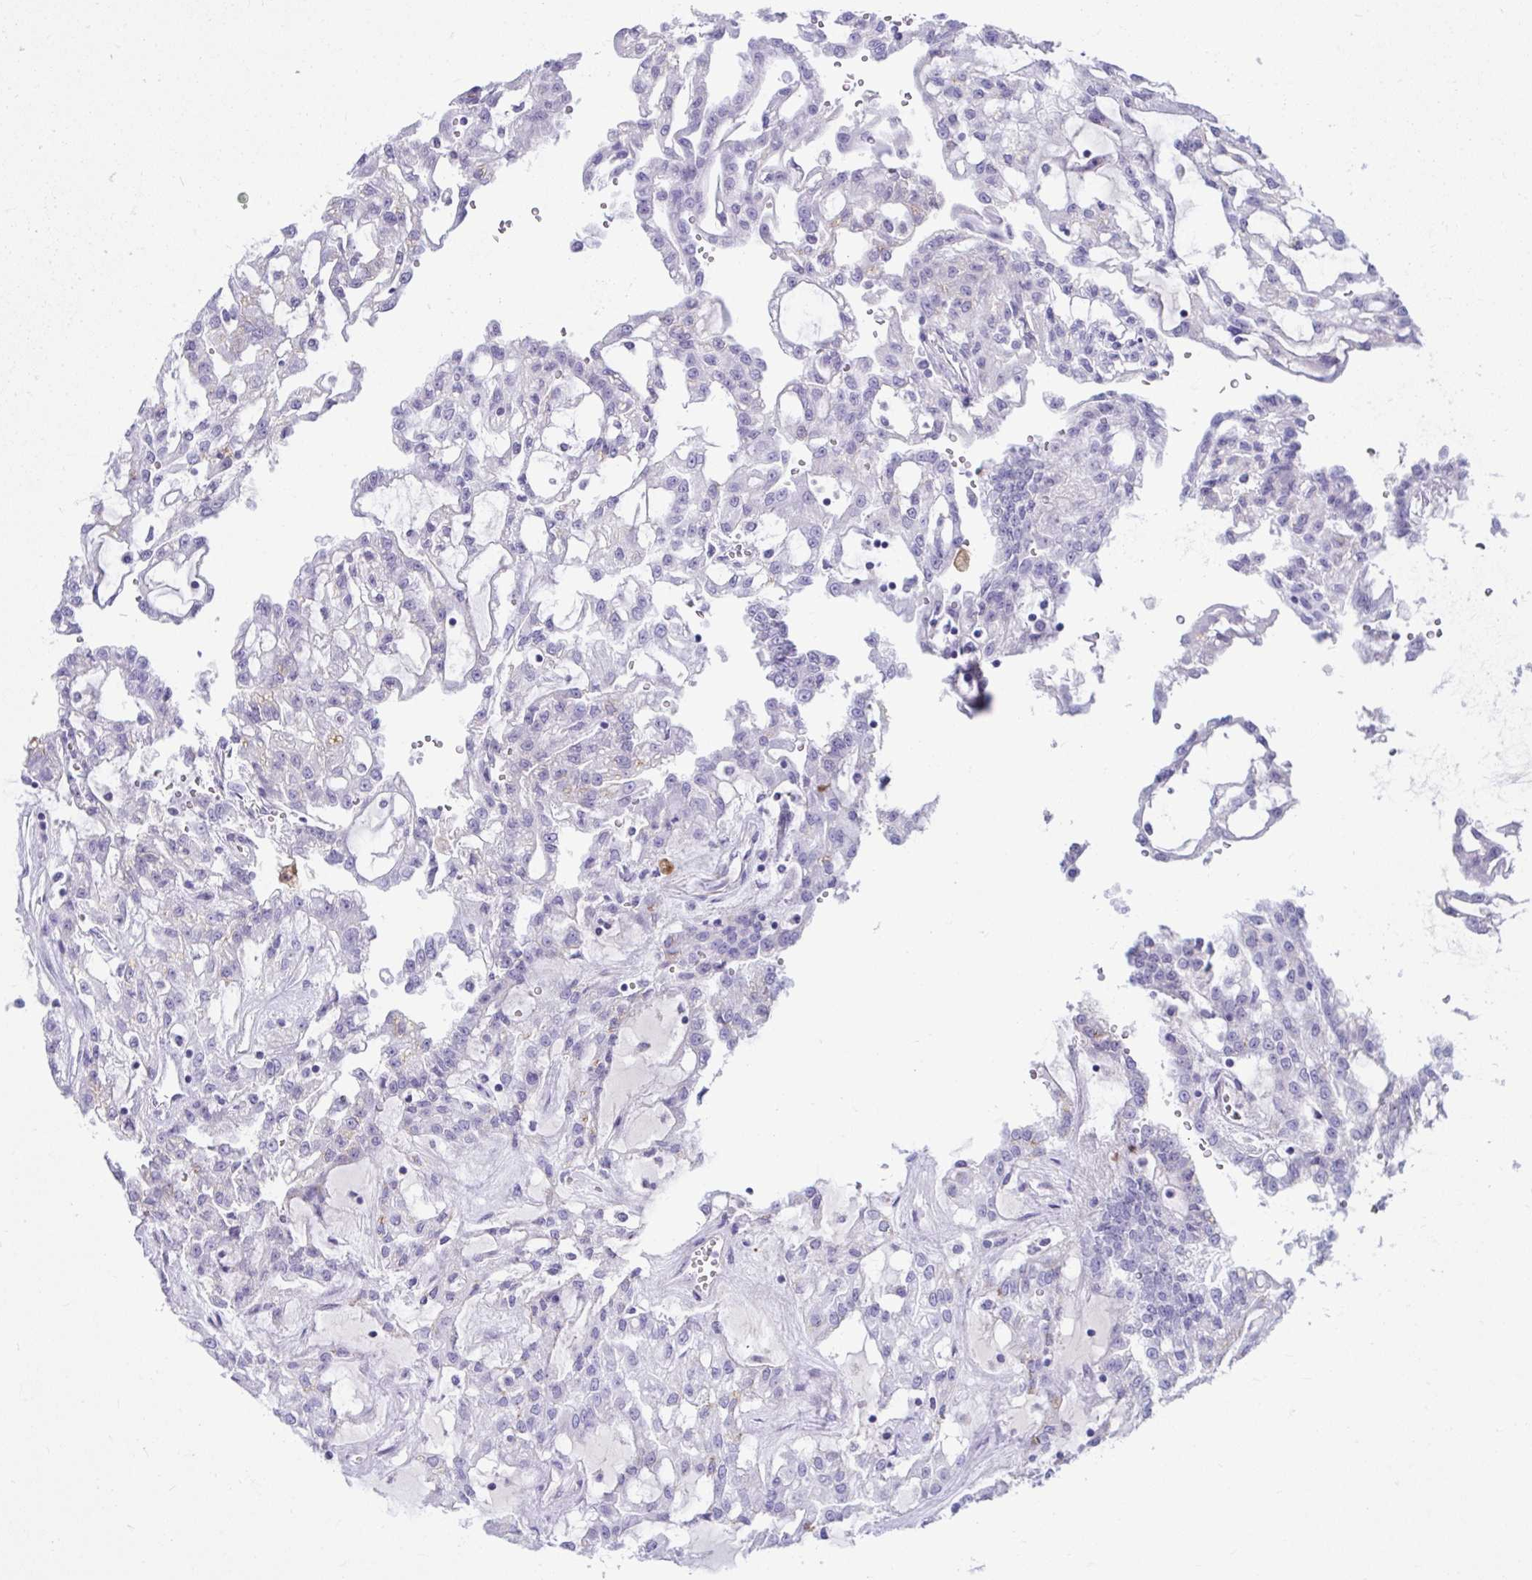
{"staining": {"intensity": "negative", "quantity": "none", "location": "none"}, "tissue": "renal cancer", "cell_type": "Tumor cells", "image_type": "cancer", "snomed": [{"axis": "morphology", "description": "Adenocarcinoma, NOS"}, {"axis": "topography", "description": "Kidney"}], "caption": "Tumor cells show no significant expression in renal cancer (adenocarcinoma).", "gene": "LRRC36", "patient": {"sex": "male", "age": 63}}